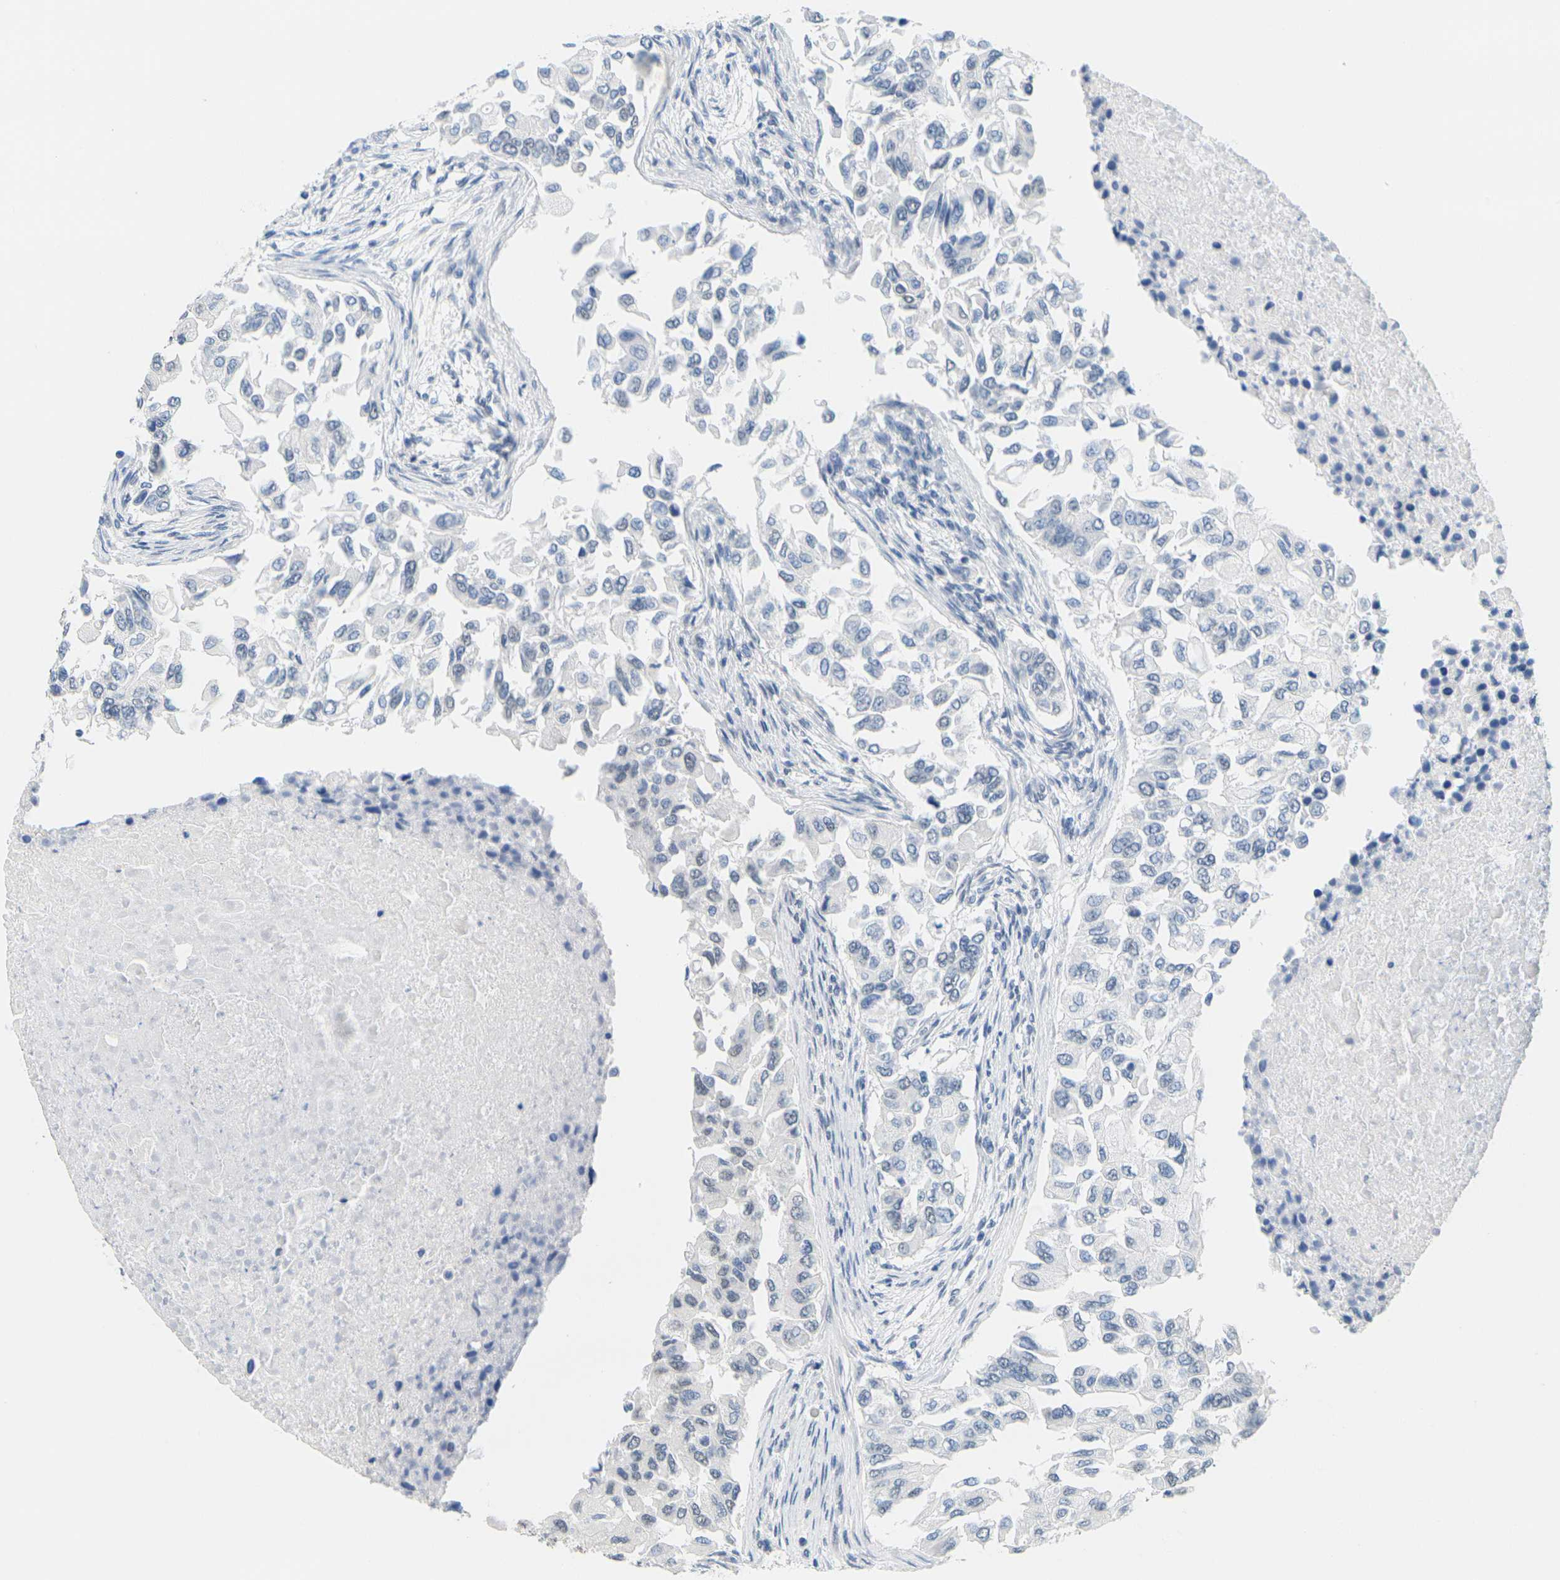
{"staining": {"intensity": "negative", "quantity": "none", "location": "none"}, "tissue": "breast cancer", "cell_type": "Tumor cells", "image_type": "cancer", "snomed": [{"axis": "morphology", "description": "Normal tissue, NOS"}, {"axis": "morphology", "description": "Duct carcinoma"}, {"axis": "topography", "description": "Breast"}], "caption": "Breast cancer (intraductal carcinoma) was stained to show a protein in brown. There is no significant expression in tumor cells. The staining is performed using DAB (3,3'-diaminobenzidine) brown chromogen with nuclei counter-stained in using hematoxylin.", "gene": "CTAG1A", "patient": {"sex": "female", "age": 49}}